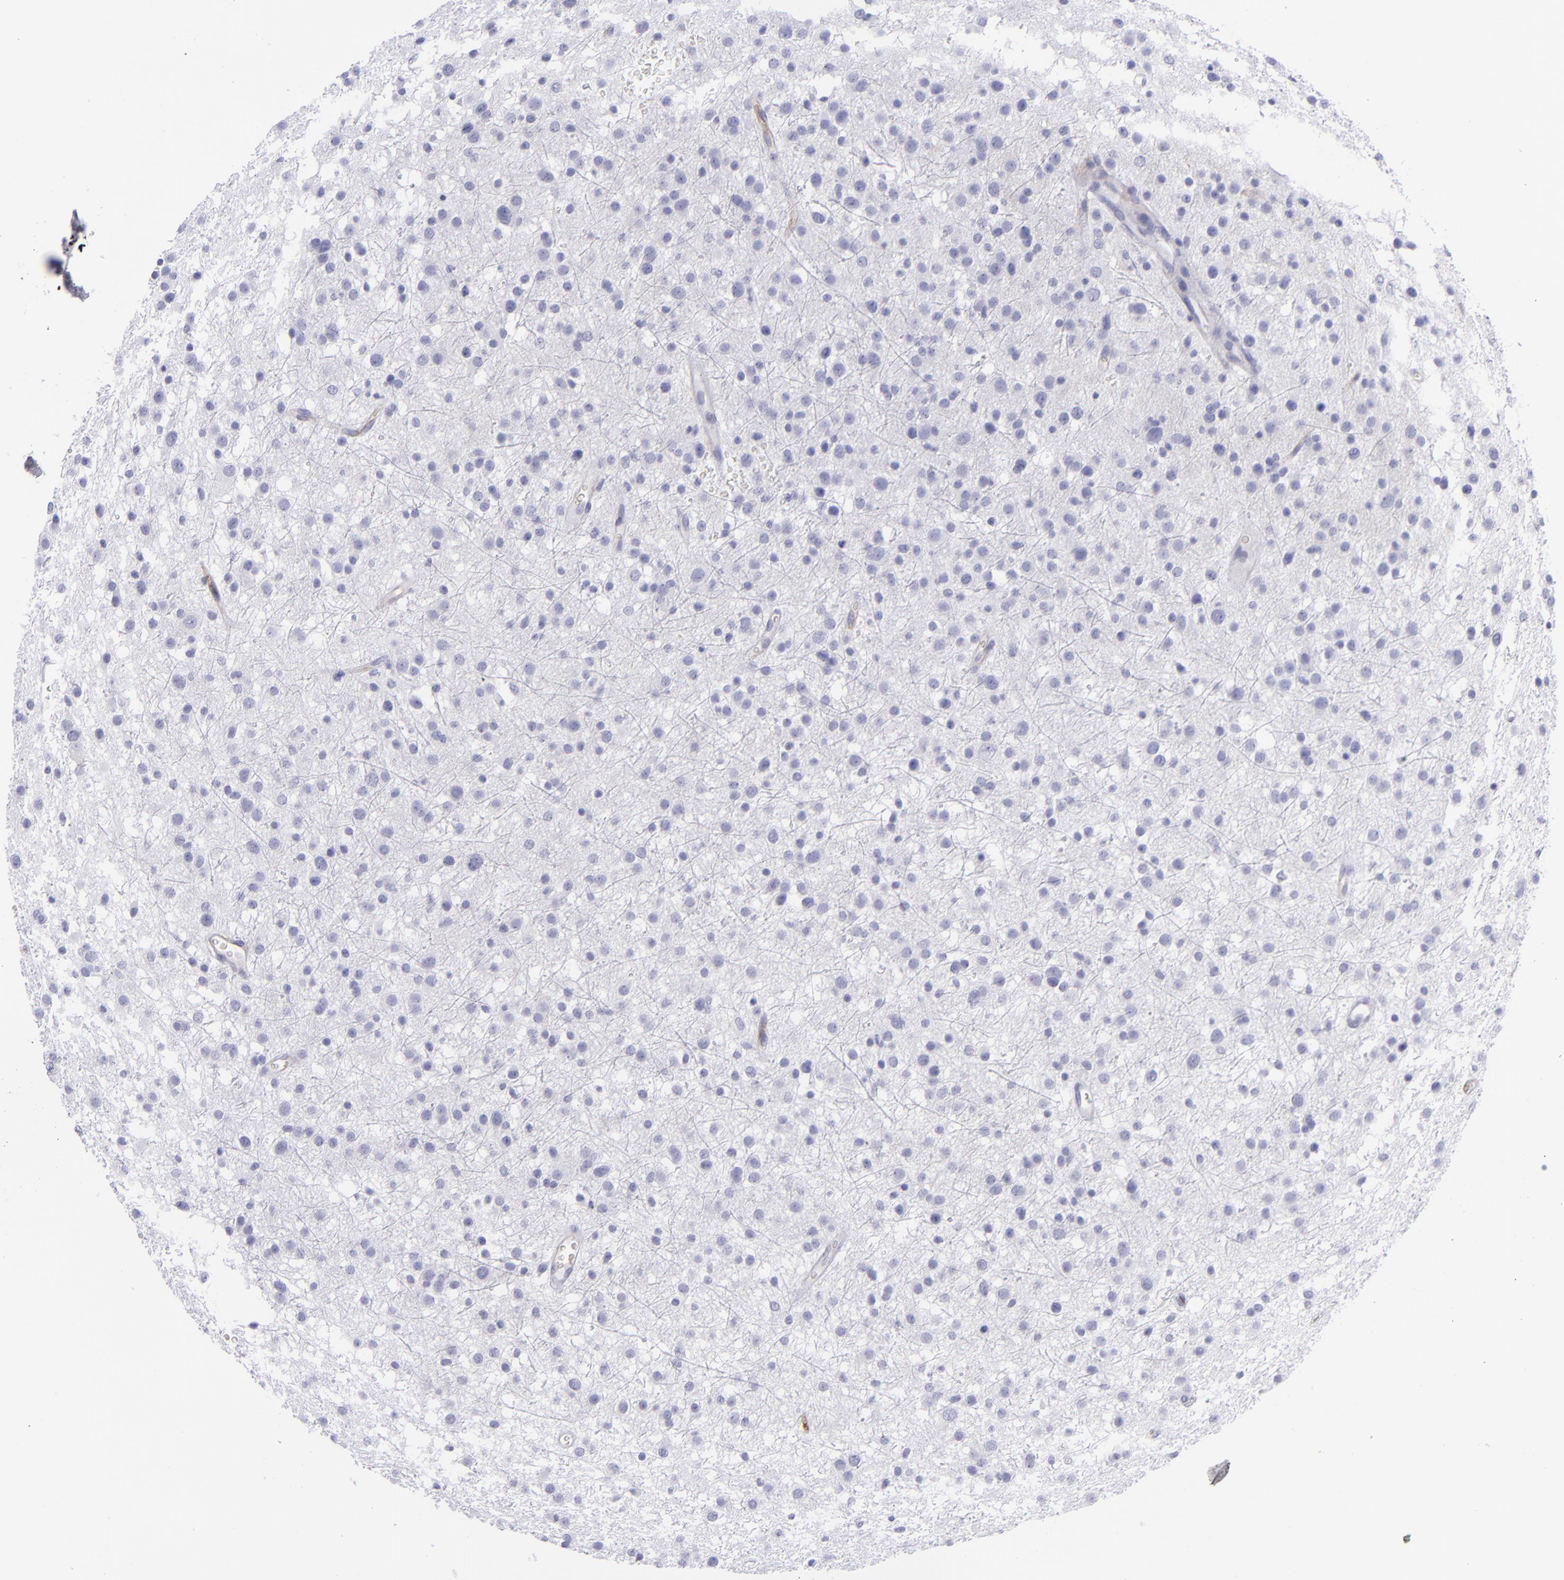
{"staining": {"intensity": "negative", "quantity": "none", "location": "none"}, "tissue": "glioma", "cell_type": "Tumor cells", "image_type": "cancer", "snomed": [{"axis": "morphology", "description": "Glioma, malignant, Low grade"}, {"axis": "topography", "description": "Brain"}], "caption": "This is an IHC micrograph of malignant low-grade glioma. There is no expression in tumor cells.", "gene": "ACE", "patient": {"sex": "female", "age": 36}}